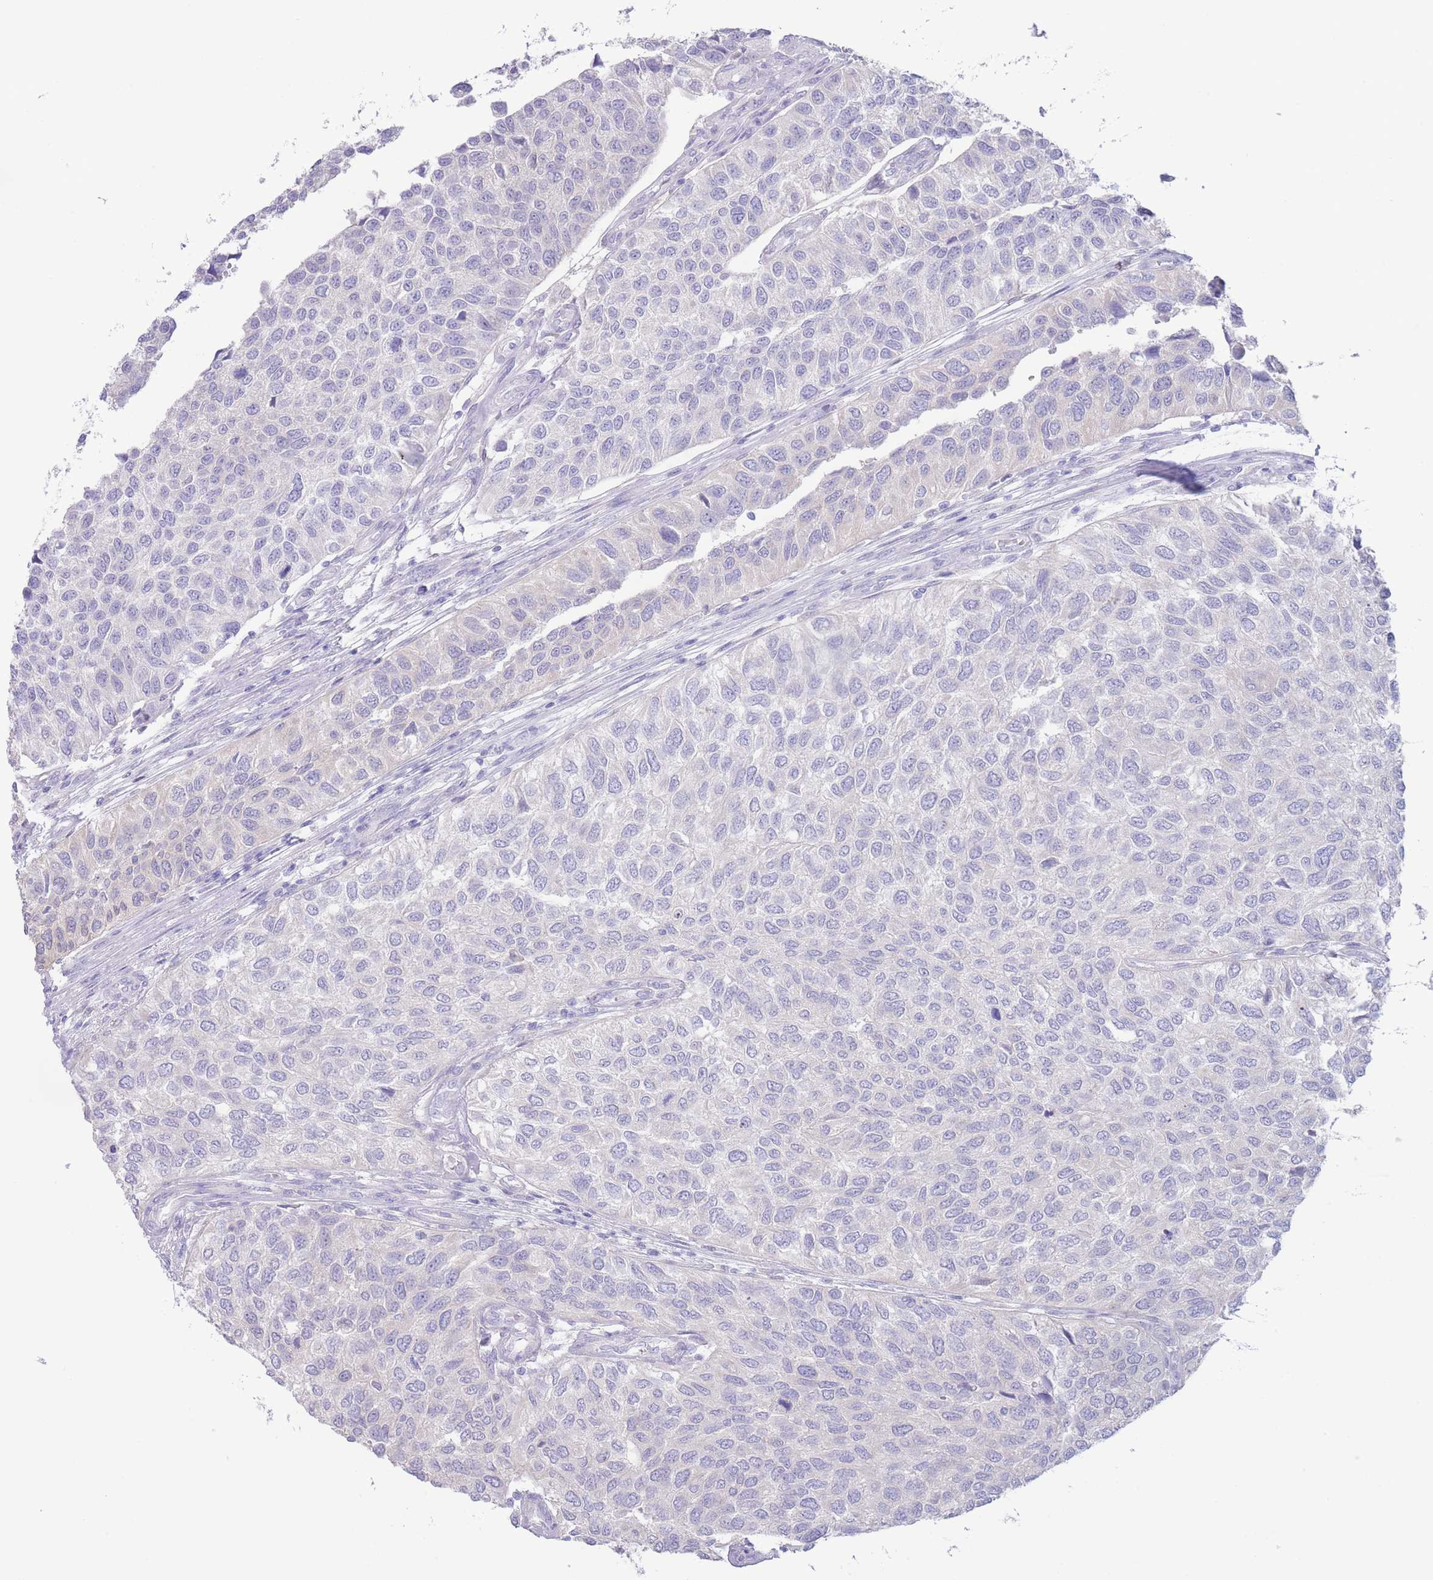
{"staining": {"intensity": "negative", "quantity": "none", "location": "none"}, "tissue": "urothelial cancer", "cell_type": "Tumor cells", "image_type": "cancer", "snomed": [{"axis": "morphology", "description": "Urothelial carcinoma, NOS"}, {"axis": "topography", "description": "Urinary bladder"}], "caption": "Micrograph shows no significant protein positivity in tumor cells of transitional cell carcinoma. Nuclei are stained in blue.", "gene": "FAH", "patient": {"sex": "male", "age": 55}}